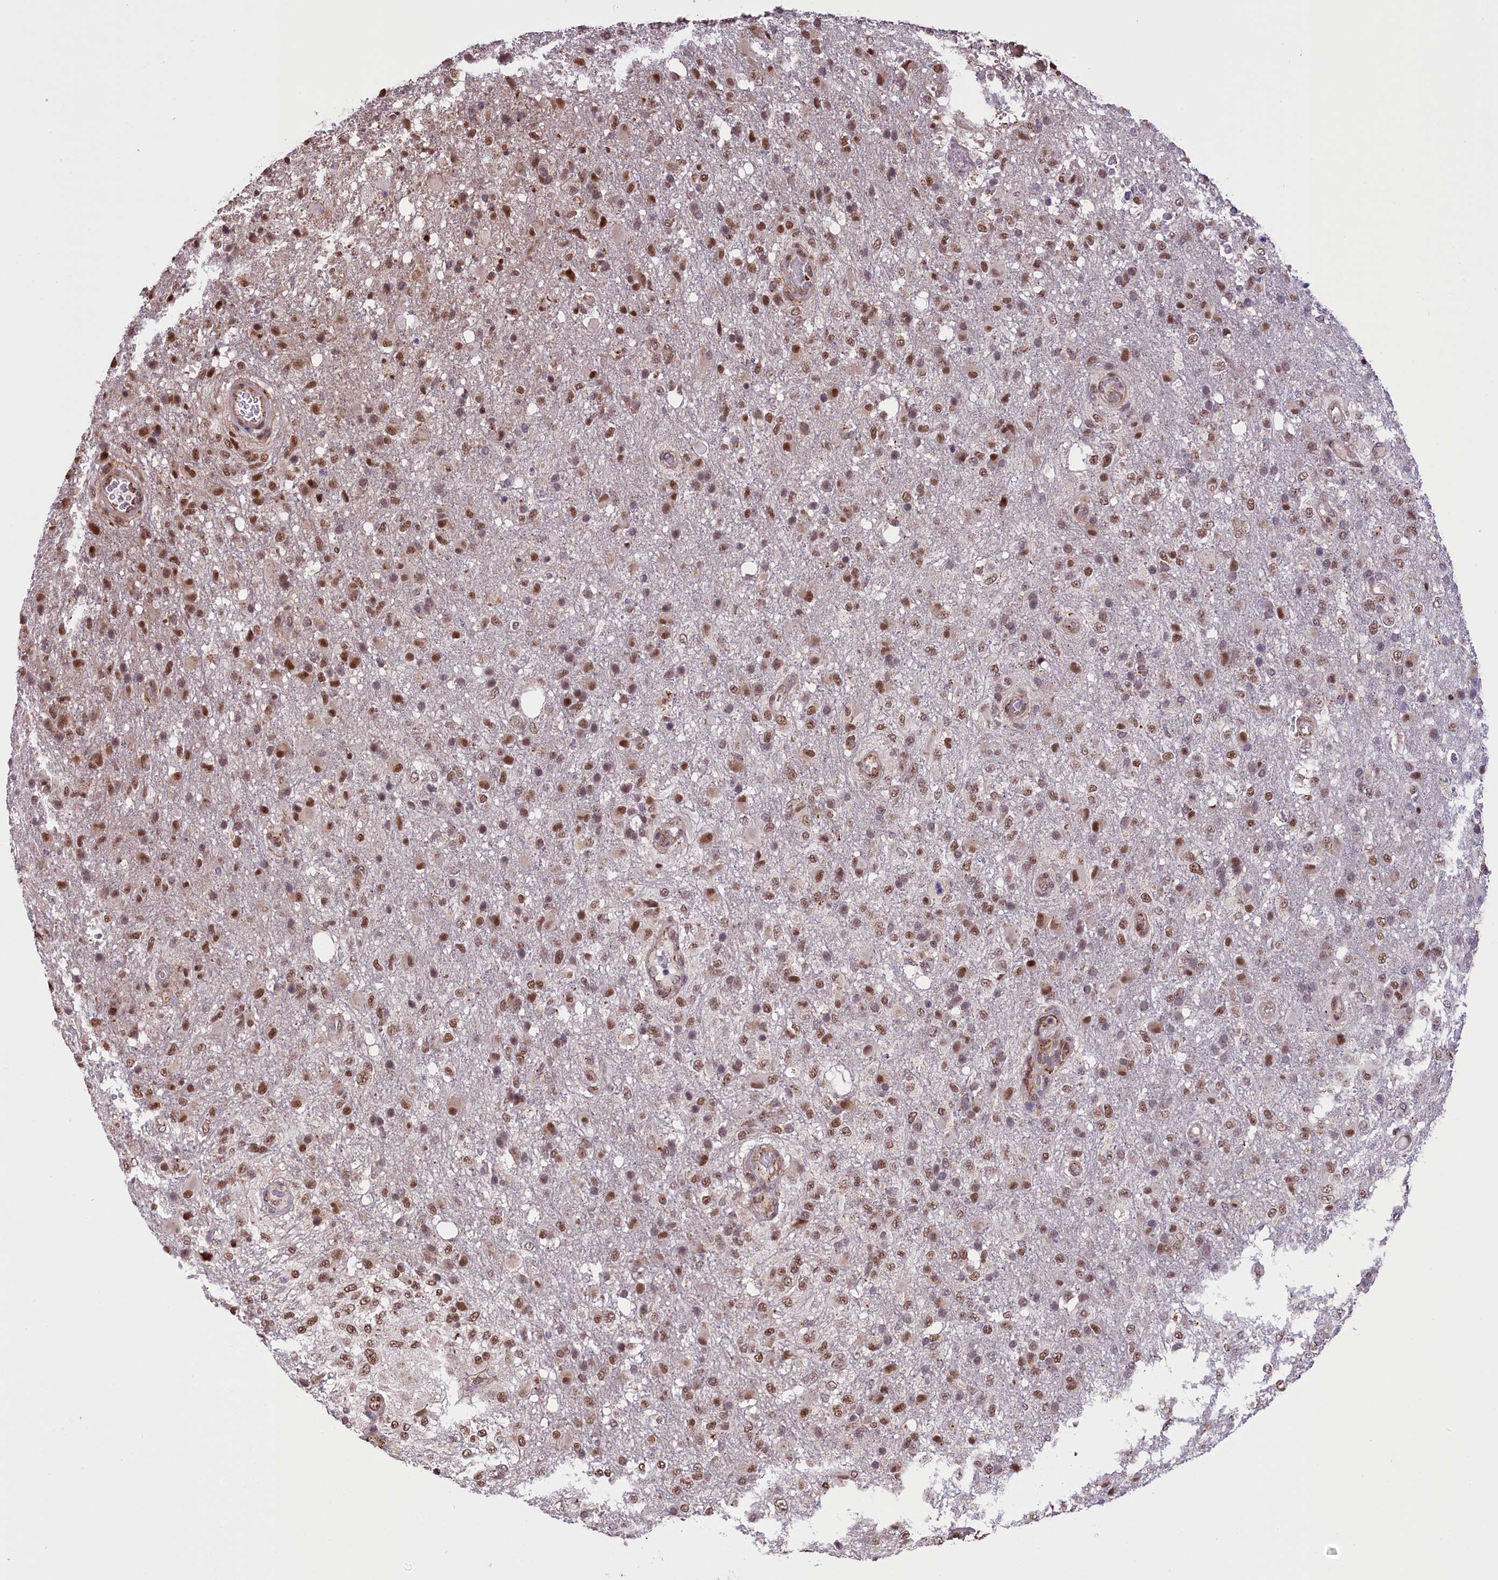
{"staining": {"intensity": "moderate", "quantity": ">75%", "location": "nuclear"}, "tissue": "glioma", "cell_type": "Tumor cells", "image_type": "cancer", "snomed": [{"axis": "morphology", "description": "Glioma, malignant, High grade"}, {"axis": "topography", "description": "Brain"}], "caption": "The image displays a brown stain indicating the presence of a protein in the nuclear of tumor cells in glioma. (DAB (3,3'-diaminobenzidine) IHC, brown staining for protein, blue staining for nuclei).", "gene": "MRPL54", "patient": {"sex": "female", "age": 74}}